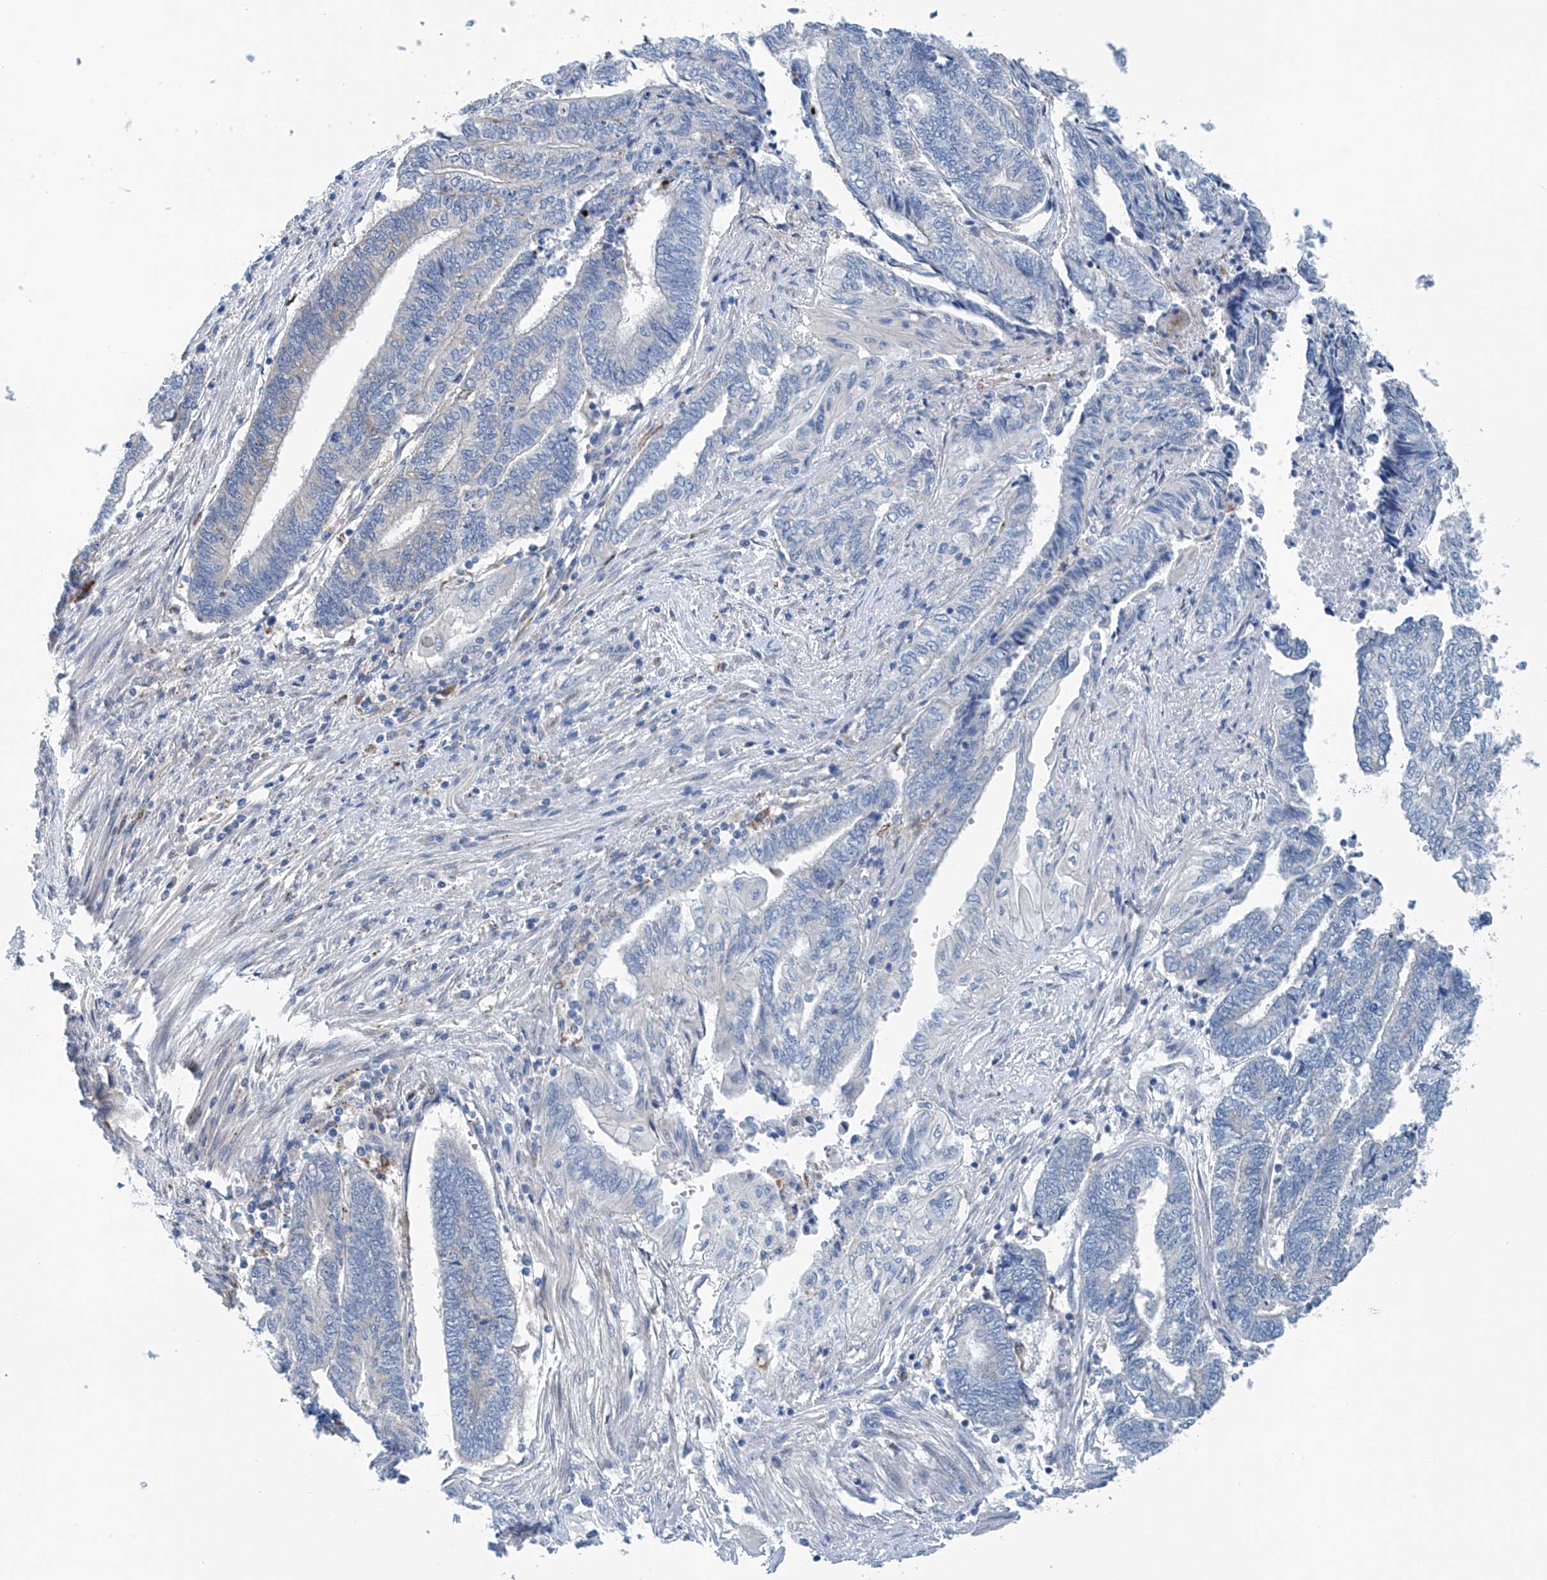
{"staining": {"intensity": "negative", "quantity": "none", "location": "none"}, "tissue": "endometrial cancer", "cell_type": "Tumor cells", "image_type": "cancer", "snomed": [{"axis": "morphology", "description": "Adenocarcinoma, NOS"}, {"axis": "topography", "description": "Uterus"}, {"axis": "topography", "description": "Endometrium"}], "caption": "This is an IHC micrograph of human endometrial cancer (adenocarcinoma). There is no expression in tumor cells.", "gene": "CEP85L", "patient": {"sex": "female", "age": 70}}